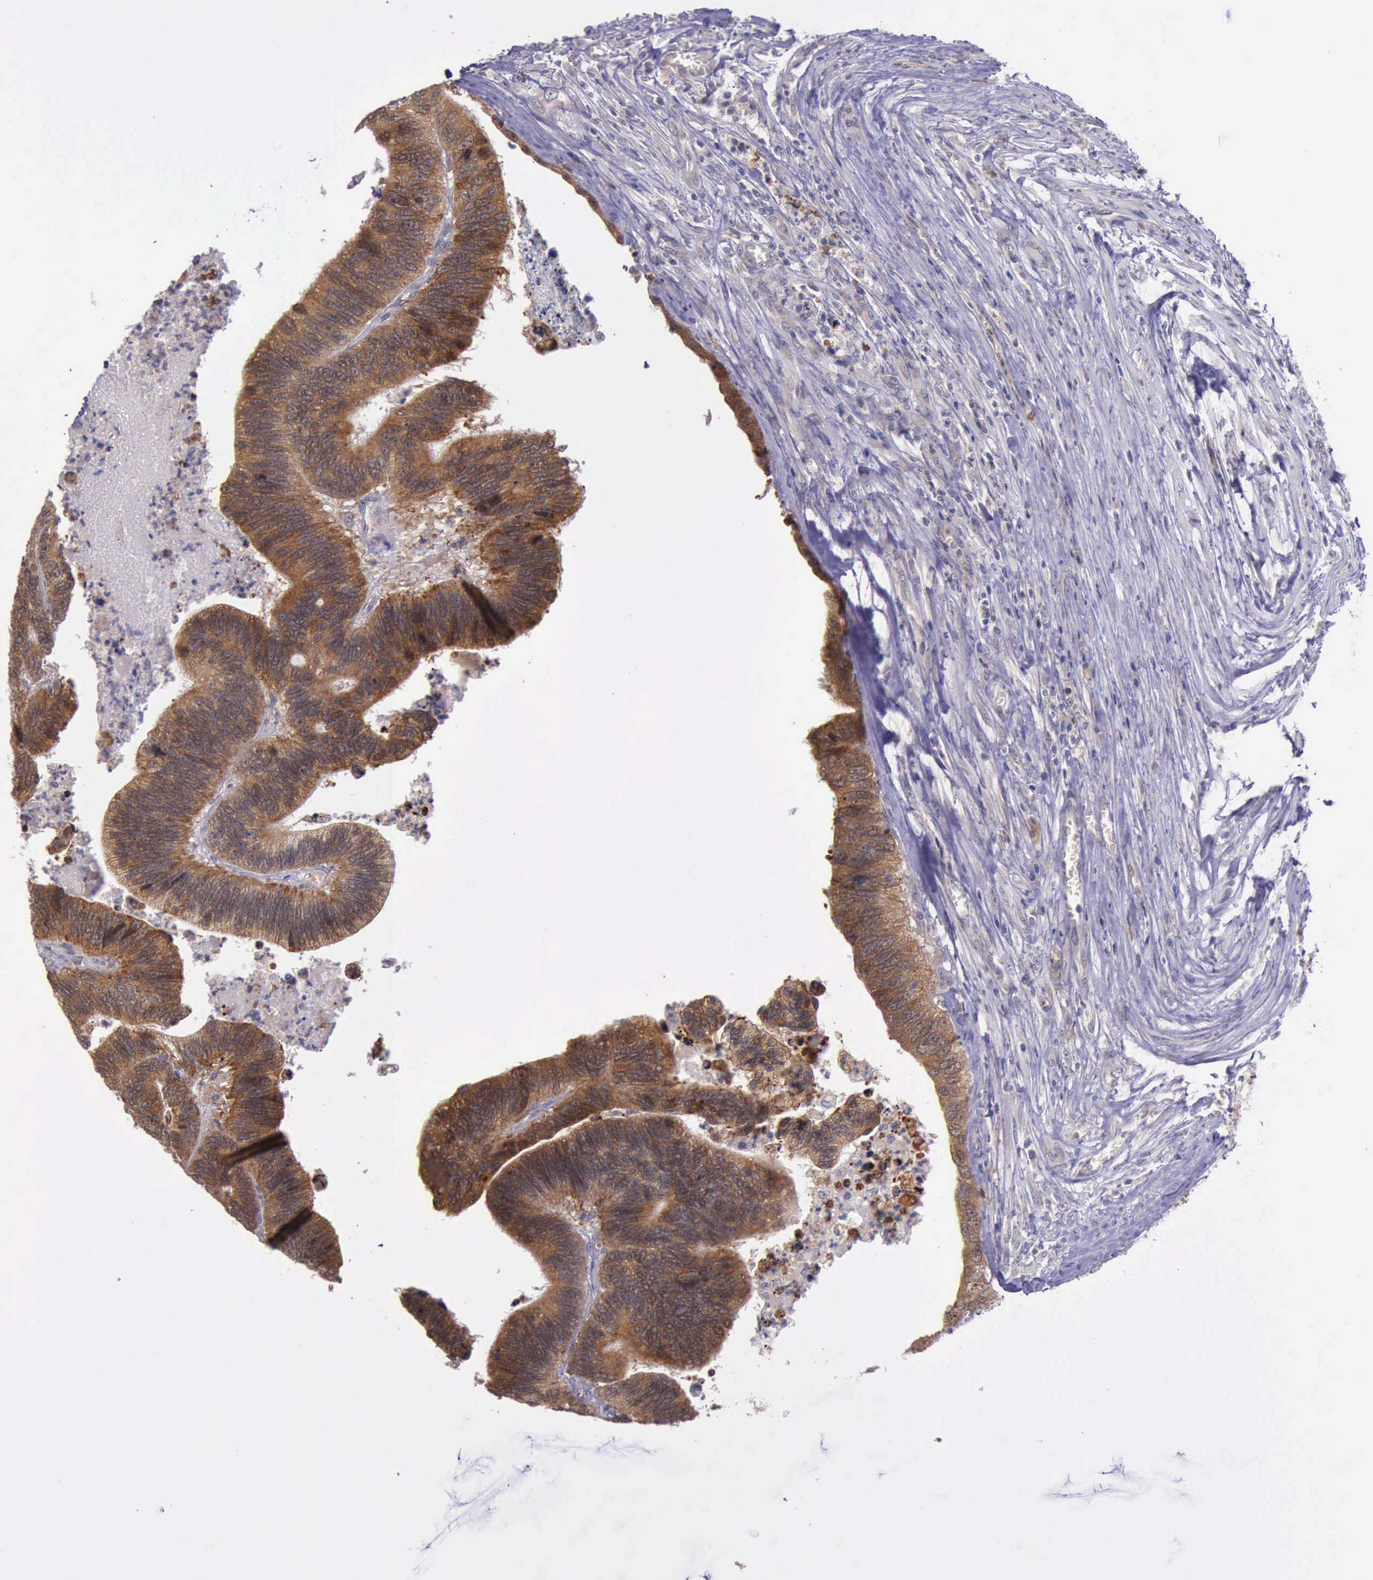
{"staining": {"intensity": "strong", "quantity": ">75%", "location": "cytoplasmic/membranous"}, "tissue": "colorectal cancer", "cell_type": "Tumor cells", "image_type": "cancer", "snomed": [{"axis": "morphology", "description": "Adenocarcinoma, NOS"}, {"axis": "topography", "description": "Colon"}], "caption": "Strong cytoplasmic/membranous staining is identified in approximately >75% of tumor cells in colorectal cancer (adenocarcinoma).", "gene": "PLEK2", "patient": {"sex": "male", "age": 72}}